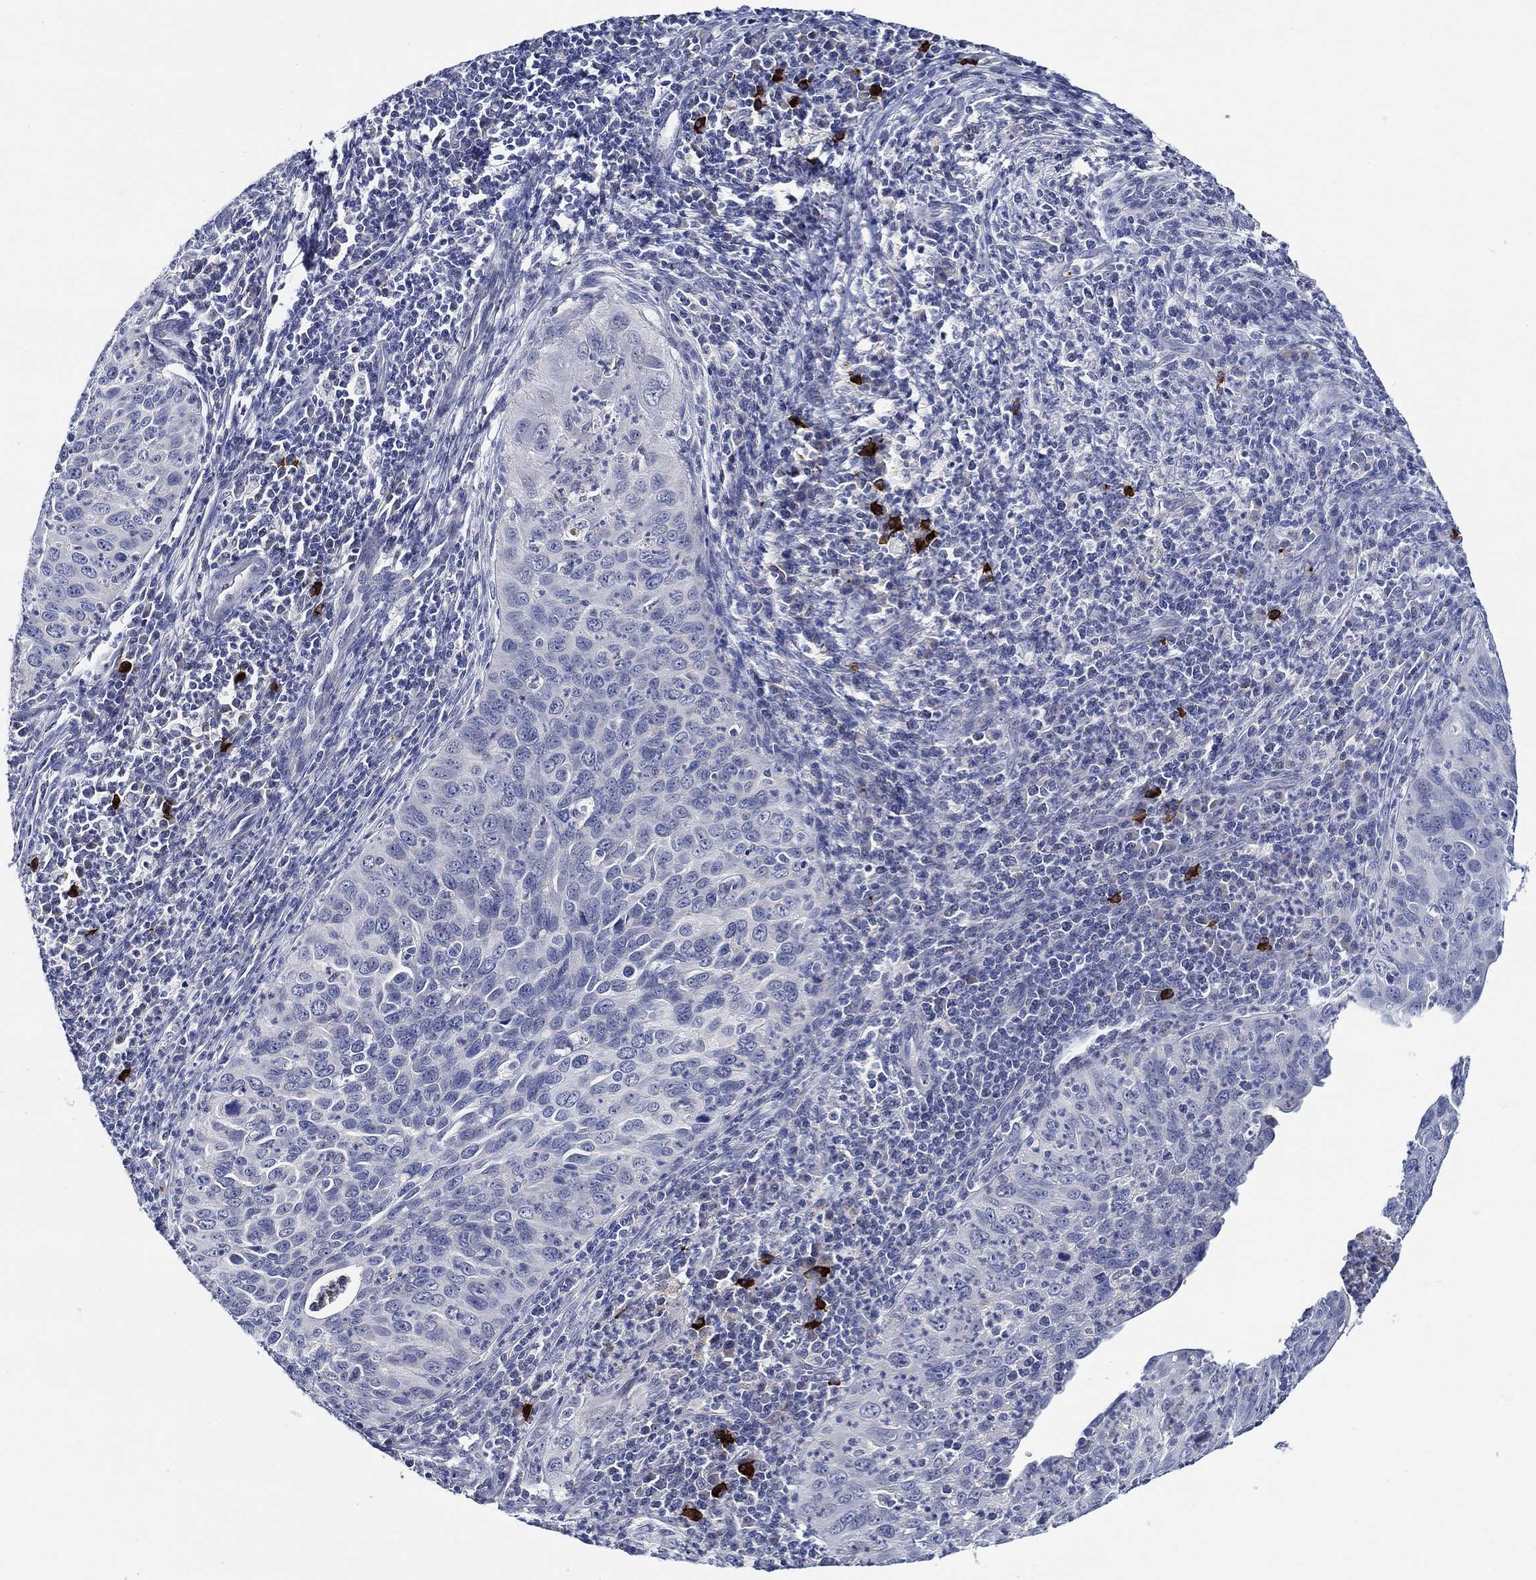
{"staining": {"intensity": "negative", "quantity": "none", "location": "none"}, "tissue": "cervical cancer", "cell_type": "Tumor cells", "image_type": "cancer", "snomed": [{"axis": "morphology", "description": "Squamous cell carcinoma, NOS"}, {"axis": "topography", "description": "Cervix"}], "caption": "An IHC micrograph of cervical cancer is shown. There is no staining in tumor cells of cervical cancer.", "gene": "ALOX12", "patient": {"sex": "female", "age": 26}}